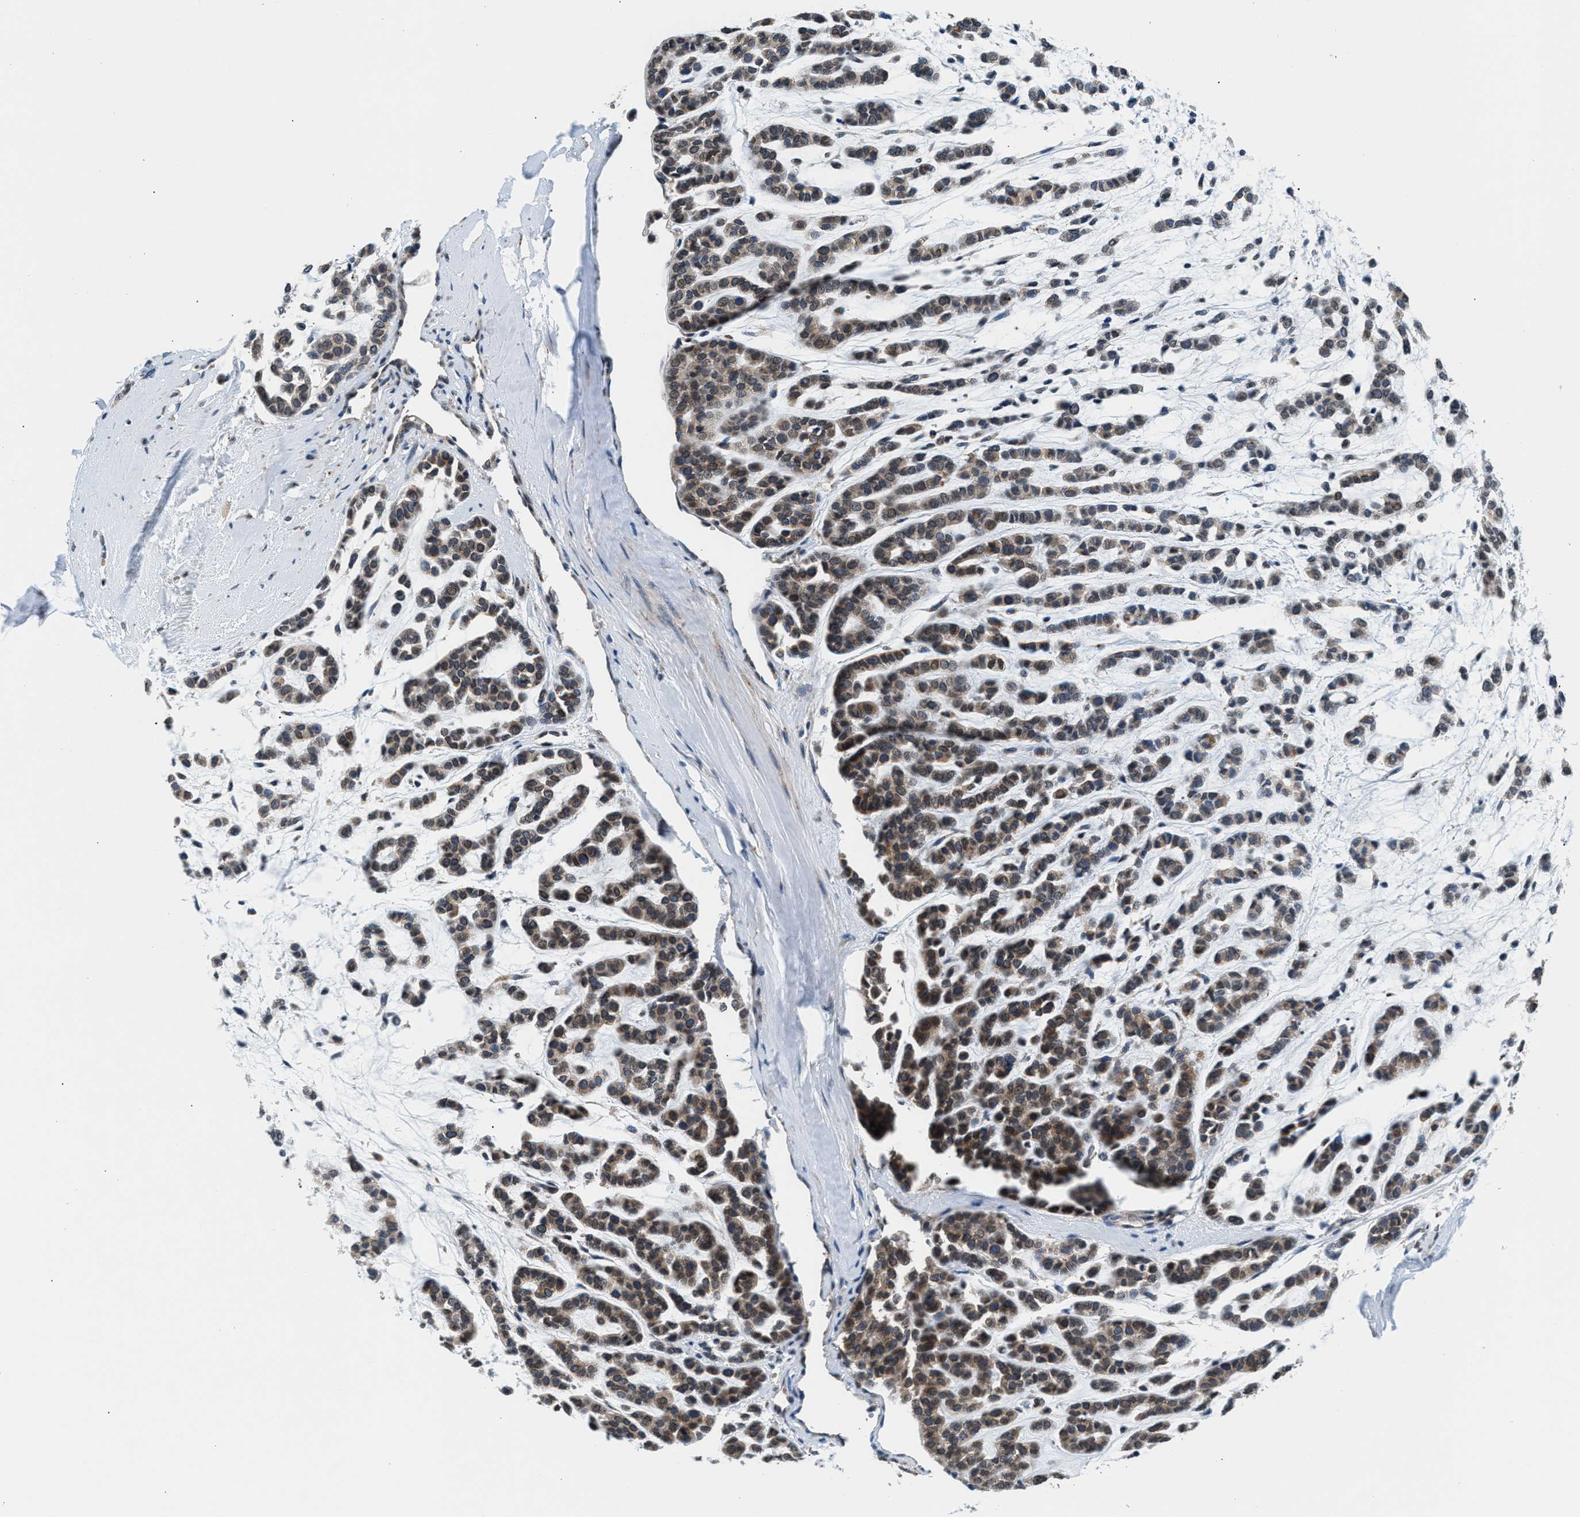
{"staining": {"intensity": "weak", "quantity": ">75%", "location": "cytoplasmic/membranous"}, "tissue": "head and neck cancer", "cell_type": "Tumor cells", "image_type": "cancer", "snomed": [{"axis": "morphology", "description": "Adenocarcinoma, NOS"}, {"axis": "morphology", "description": "Adenoma, NOS"}, {"axis": "topography", "description": "Head-Neck"}], "caption": "Tumor cells show low levels of weak cytoplasmic/membranous staining in about >75% of cells in human head and neck cancer.", "gene": "KCNMB2", "patient": {"sex": "female", "age": 55}}